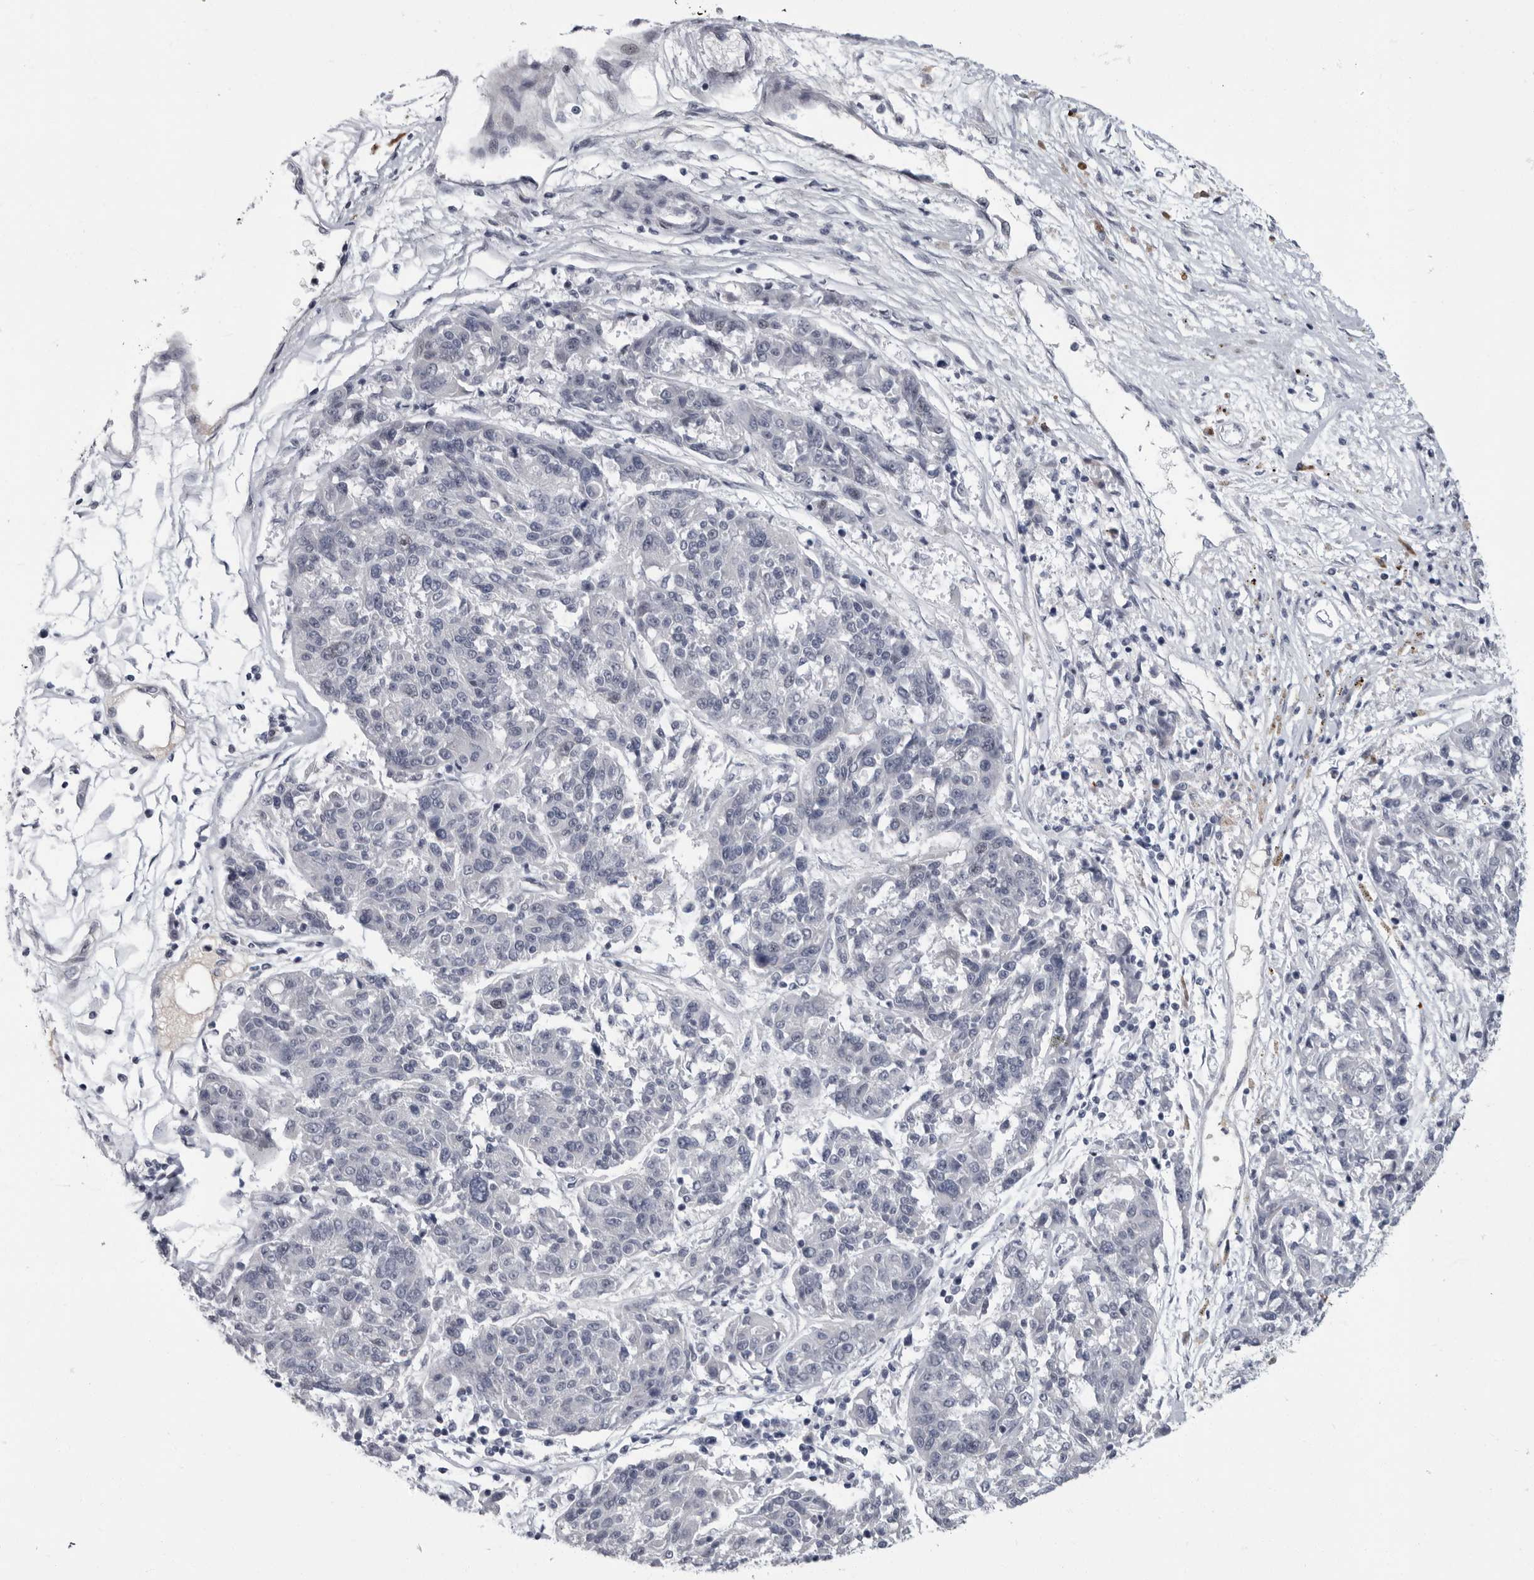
{"staining": {"intensity": "negative", "quantity": "none", "location": "none"}, "tissue": "melanoma", "cell_type": "Tumor cells", "image_type": "cancer", "snomed": [{"axis": "morphology", "description": "Malignant melanoma, NOS"}, {"axis": "topography", "description": "Skin"}], "caption": "Immunohistochemistry histopathology image of neoplastic tissue: malignant melanoma stained with DAB (3,3'-diaminobenzidine) displays no significant protein staining in tumor cells.", "gene": "SLC25A39", "patient": {"sex": "male", "age": 53}}